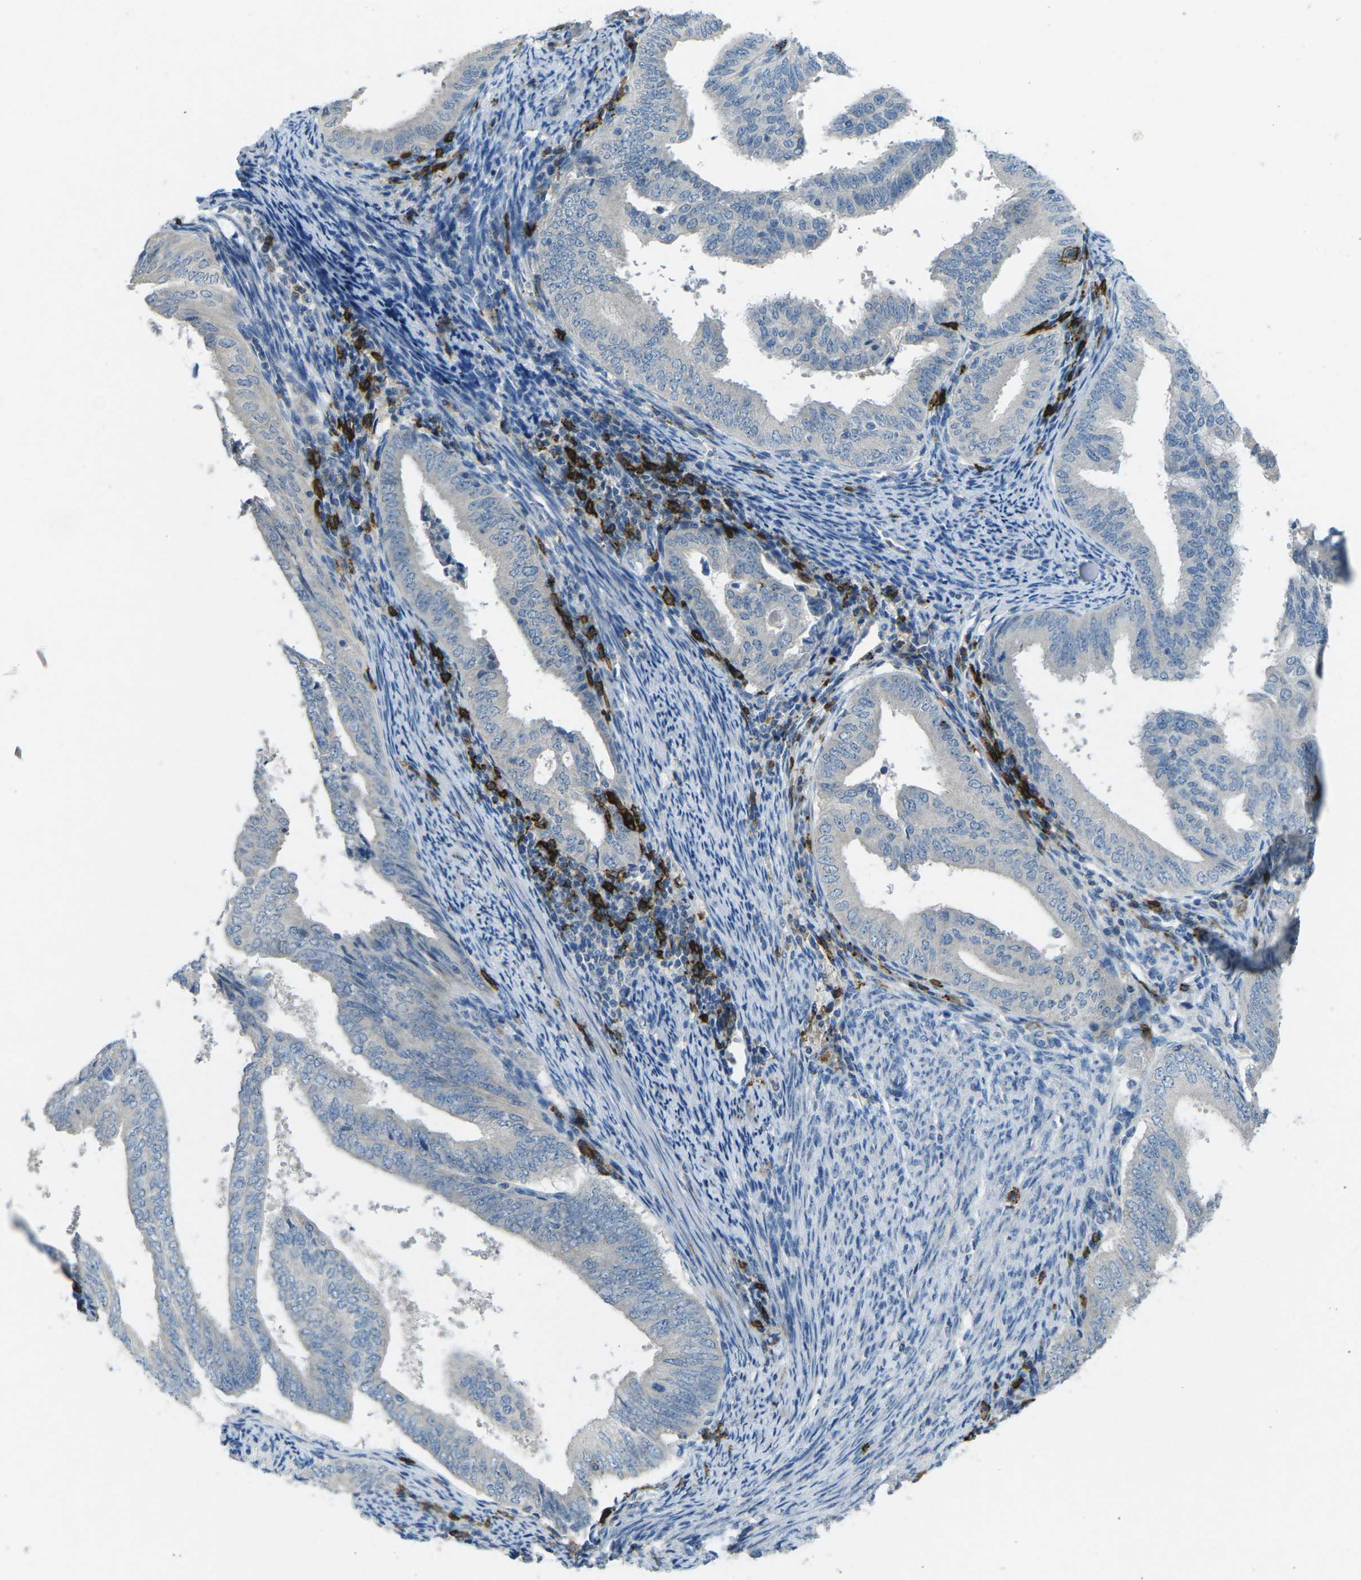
{"staining": {"intensity": "negative", "quantity": "none", "location": "none"}, "tissue": "endometrial cancer", "cell_type": "Tumor cells", "image_type": "cancer", "snomed": [{"axis": "morphology", "description": "Adenocarcinoma, NOS"}, {"axis": "topography", "description": "Endometrium"}], "caption": "A micrograph of human endometrial adenocarcinoma is negative for staining in tumor cells. (DAB immunohistochemistry with hematoxylin counter stain).", "gene": "CD19", "patient": {"sex": "female", "age": 58}}